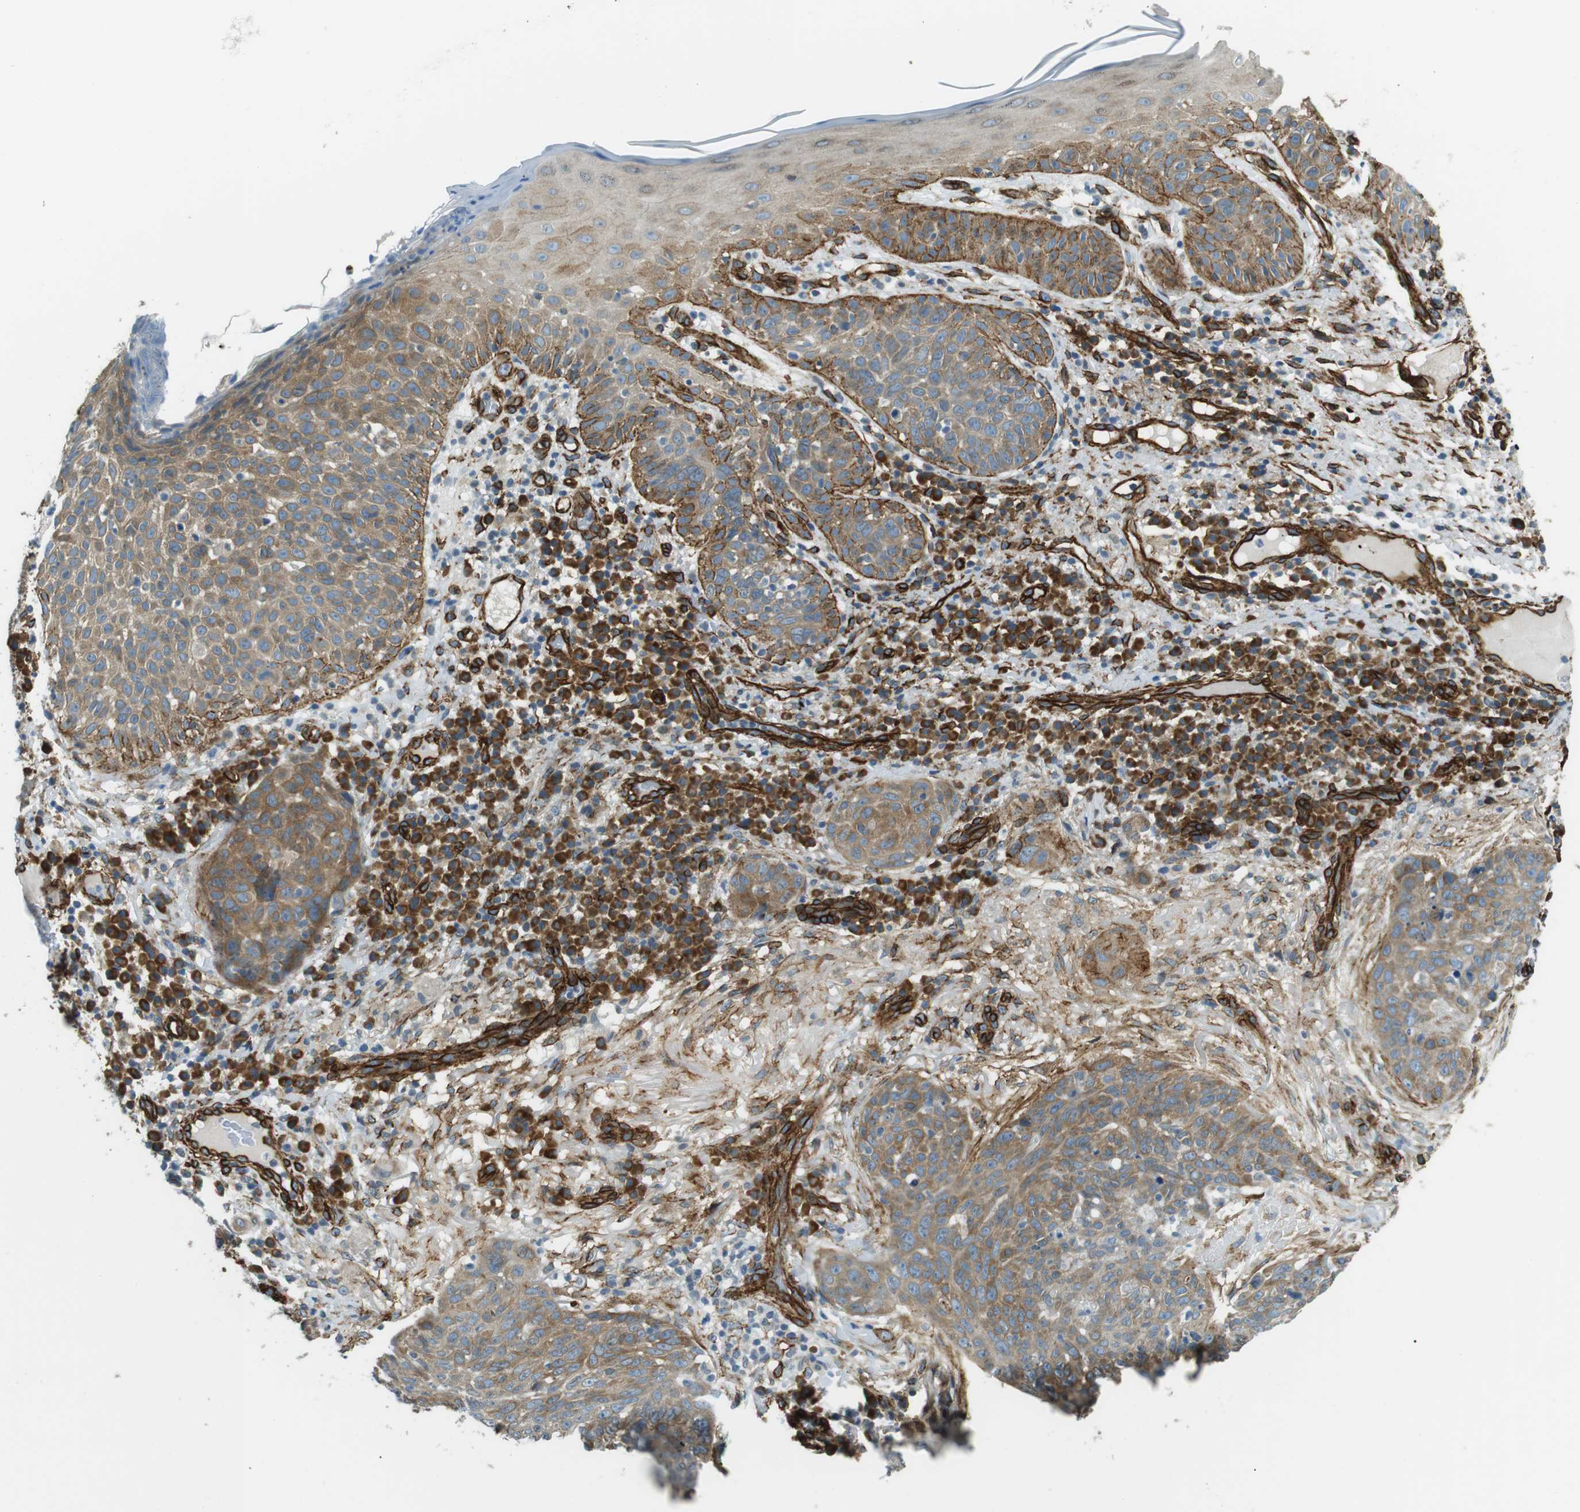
{"staining": {"intensity": "moderate", "quantity": ">75%", "location": "cytoplasmic/membranous"}, "tissue": "skin cancer", "cell_type": "Tumor cells", "image_type": "cancer", "snomed": [{"axis": "morphology", "description": "Squamous cell carcinoma in situ, NOS"}, {"axis": "morphology", "description": "Squamous cell carcinoma, NOS"}, {"axis": "topography", "description": "Skin"}], "caption": "Immunohistochemistry histopathology image of skin cancer (squamous cell carcinoma) stained for a protein (brown), which reveals medium levels of moderate cytoplasmic/membranous expression in about >75% of tumor cells.", "gene": "ODR4", "patient": {"sex": "male", "age": 93}}